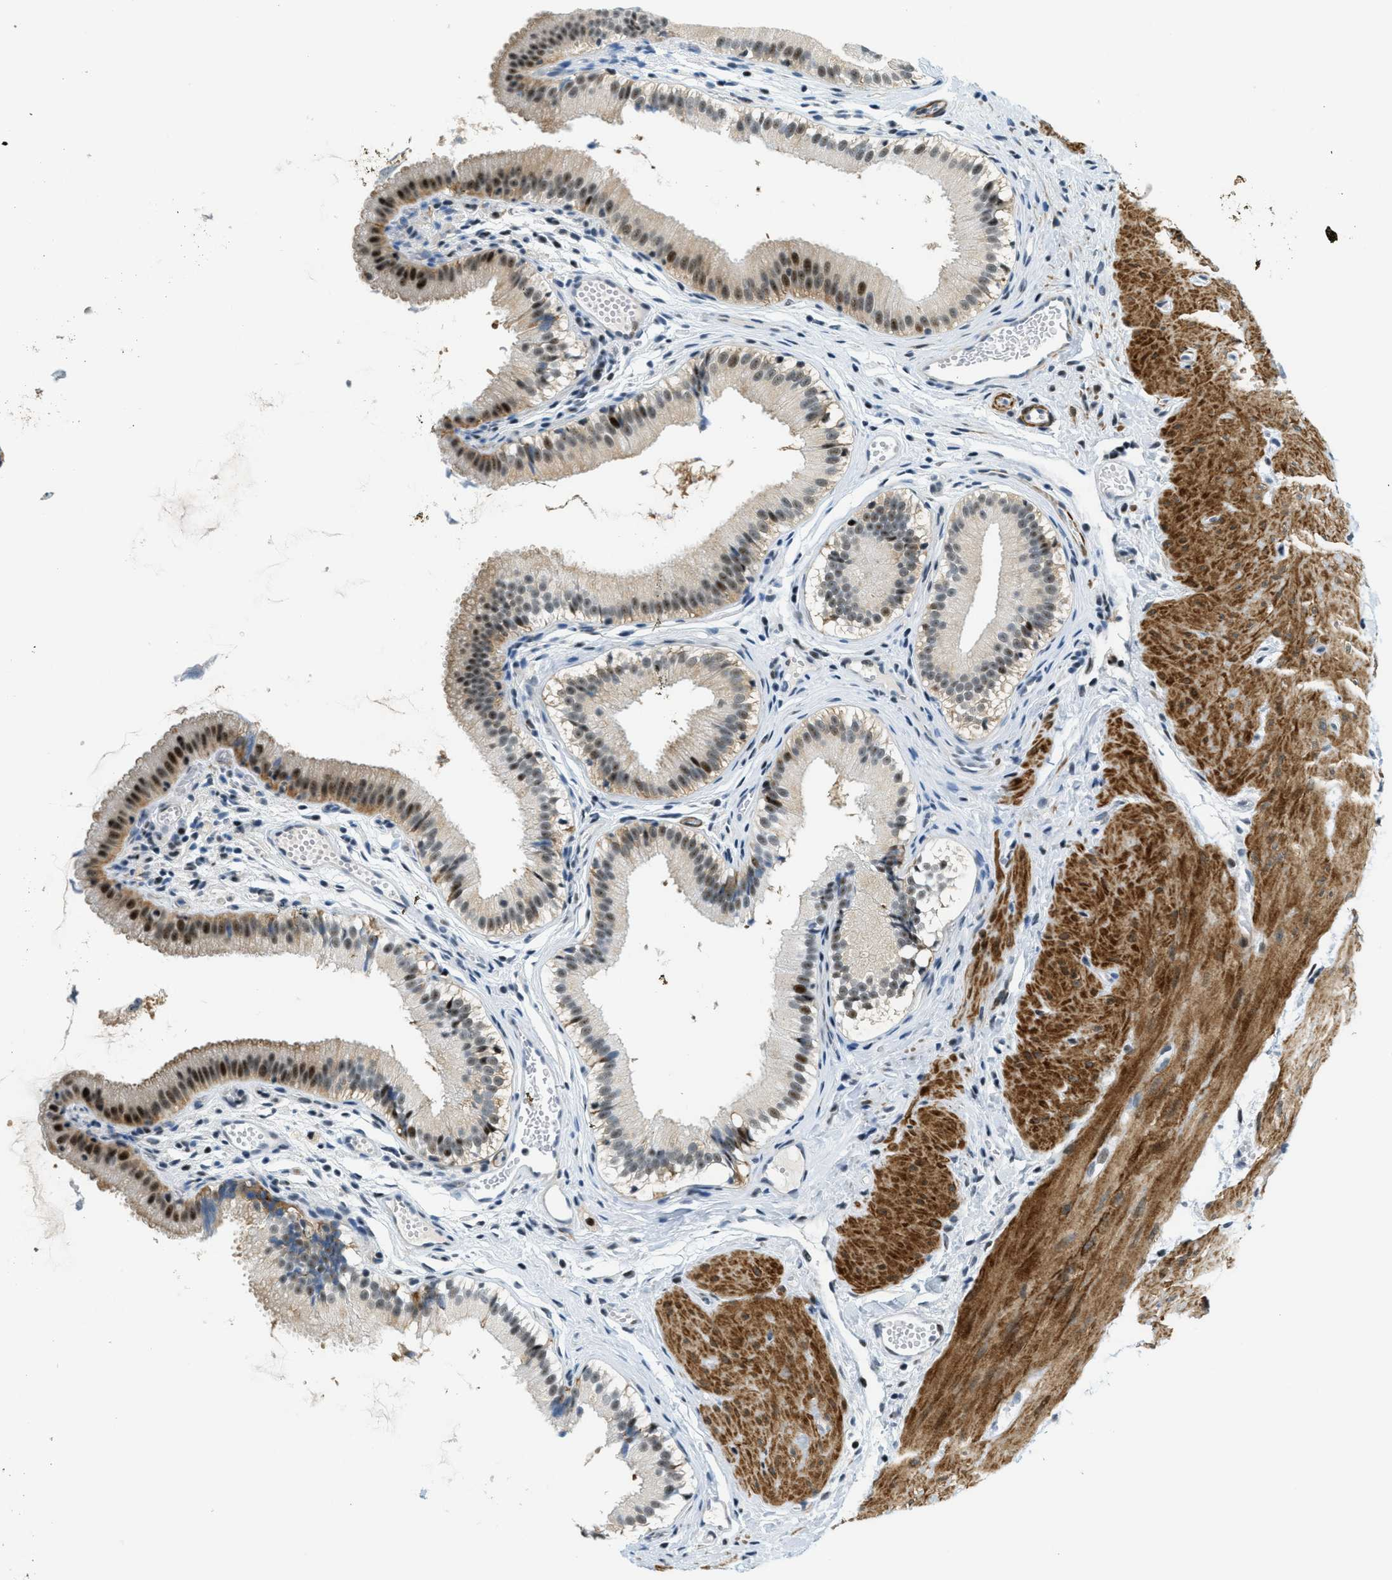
{"staining": {"intensity": "strong", "quantity": "25%-75%", "location": "nuclear"}, "tissue": "gallbladder", "cell_type": "Glandular cells", "image_type": "normal", "snomed": [{"axis": "morphology", "description": "Normal tissue, NOS"}, {"axis": "topography", "description": "Gallbladder"}], "caption": "Gallbladder was stained to show a protein in brown. There is high levels of strong nuclear positivity in approximately 25%-75% of glandular cells. (IHC, brightfield microscopy, high magnification).", "gene": "ZDHHC23", "patient": {"sex": "female", "age": 26}}